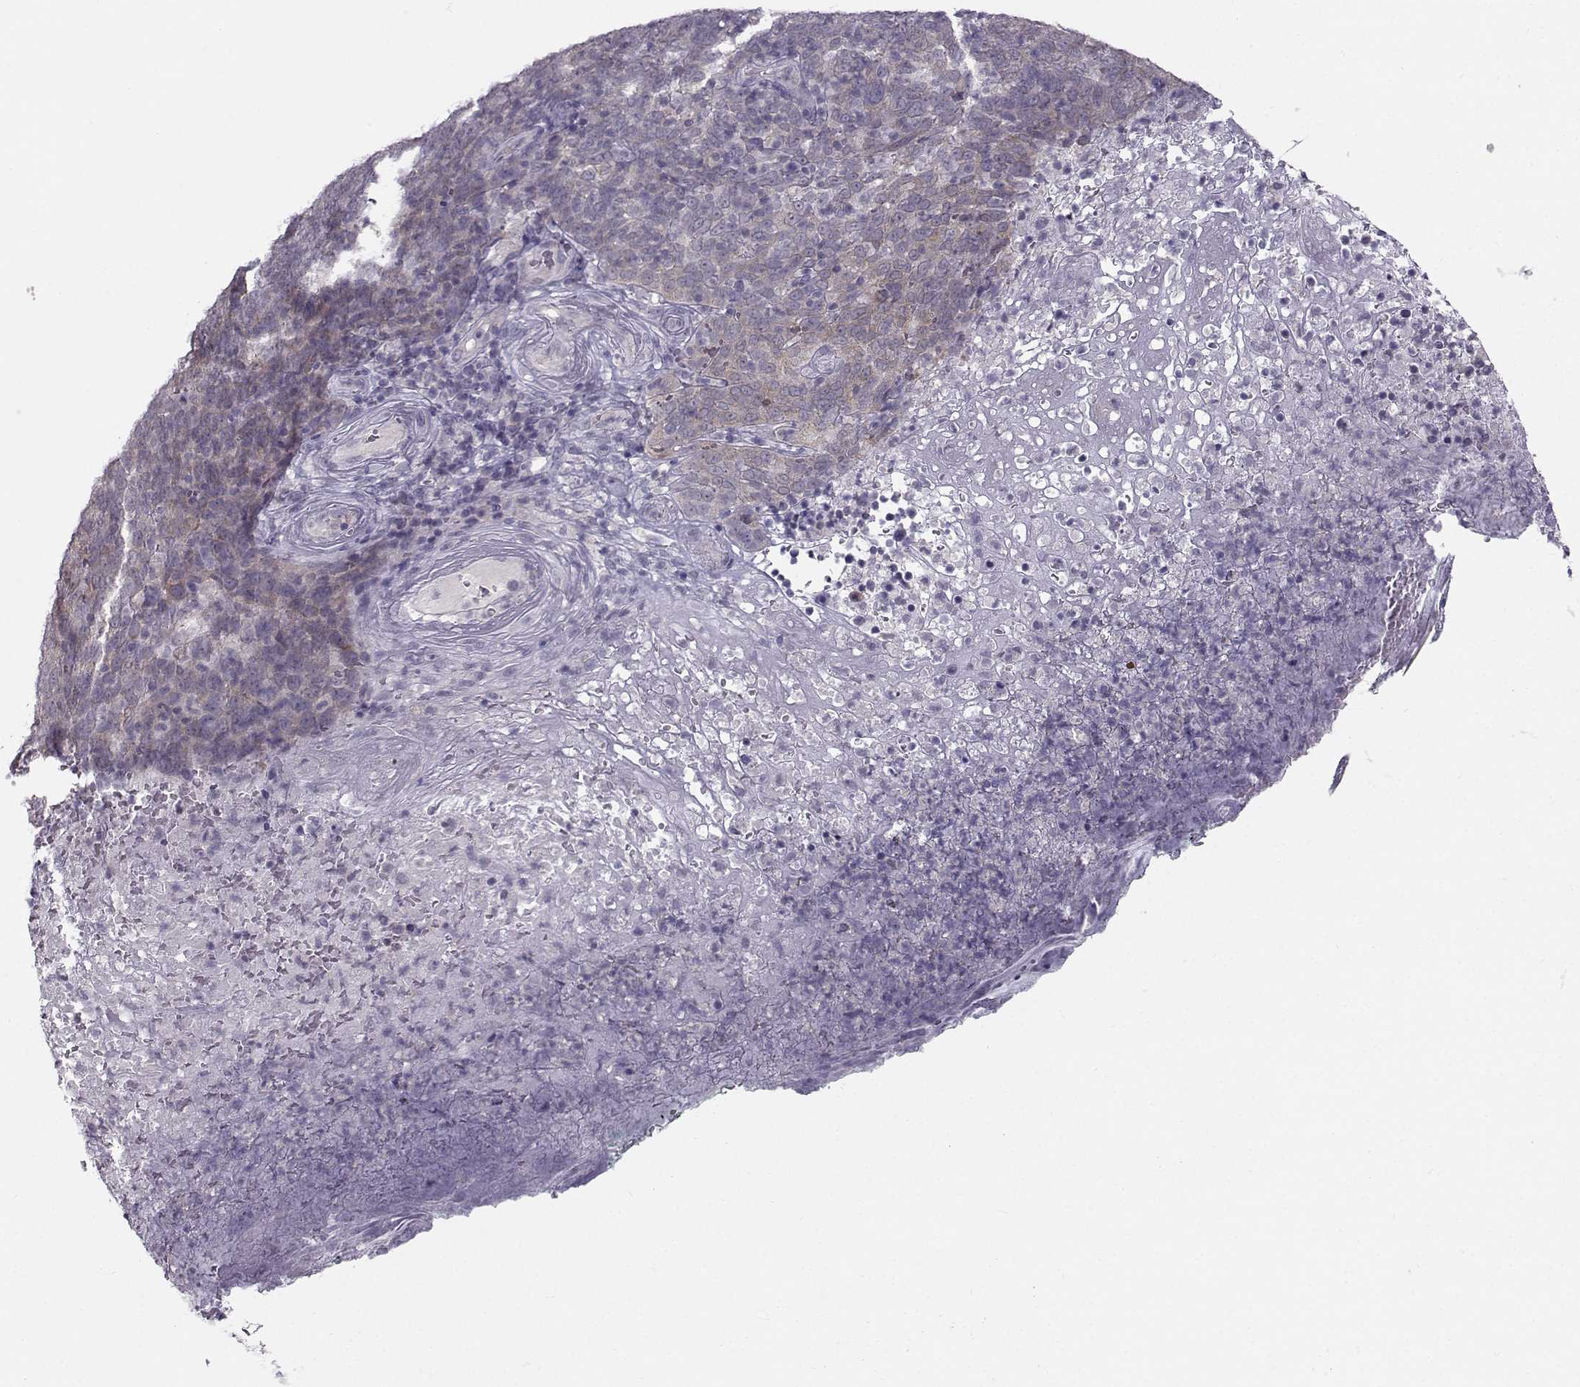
{"staining": {"intensity": "weak", "quantity": "<25%", "location": "cytoplasmic/membranous"}, "tissue": "skin cancer", "cell_type": "Tumor cells", "image_type": "cancer", "snomed": [{"axis": "morphology", "description": "Squamous cell carcinoma, NOS"}, {"axis": "topography", "description": "Skin"}, {"axis": "topography", "description": "Anal"}], "caption": "Immunohistochemistry (IHC) photomicrograph of human skin cancer stained for a protein (brown), which exhibits no staining in tumor cells. (IHC, brightfield microscopy, high magnification).", "gene": "MAST1", "patient": {"sex": "female", "age": 51}}